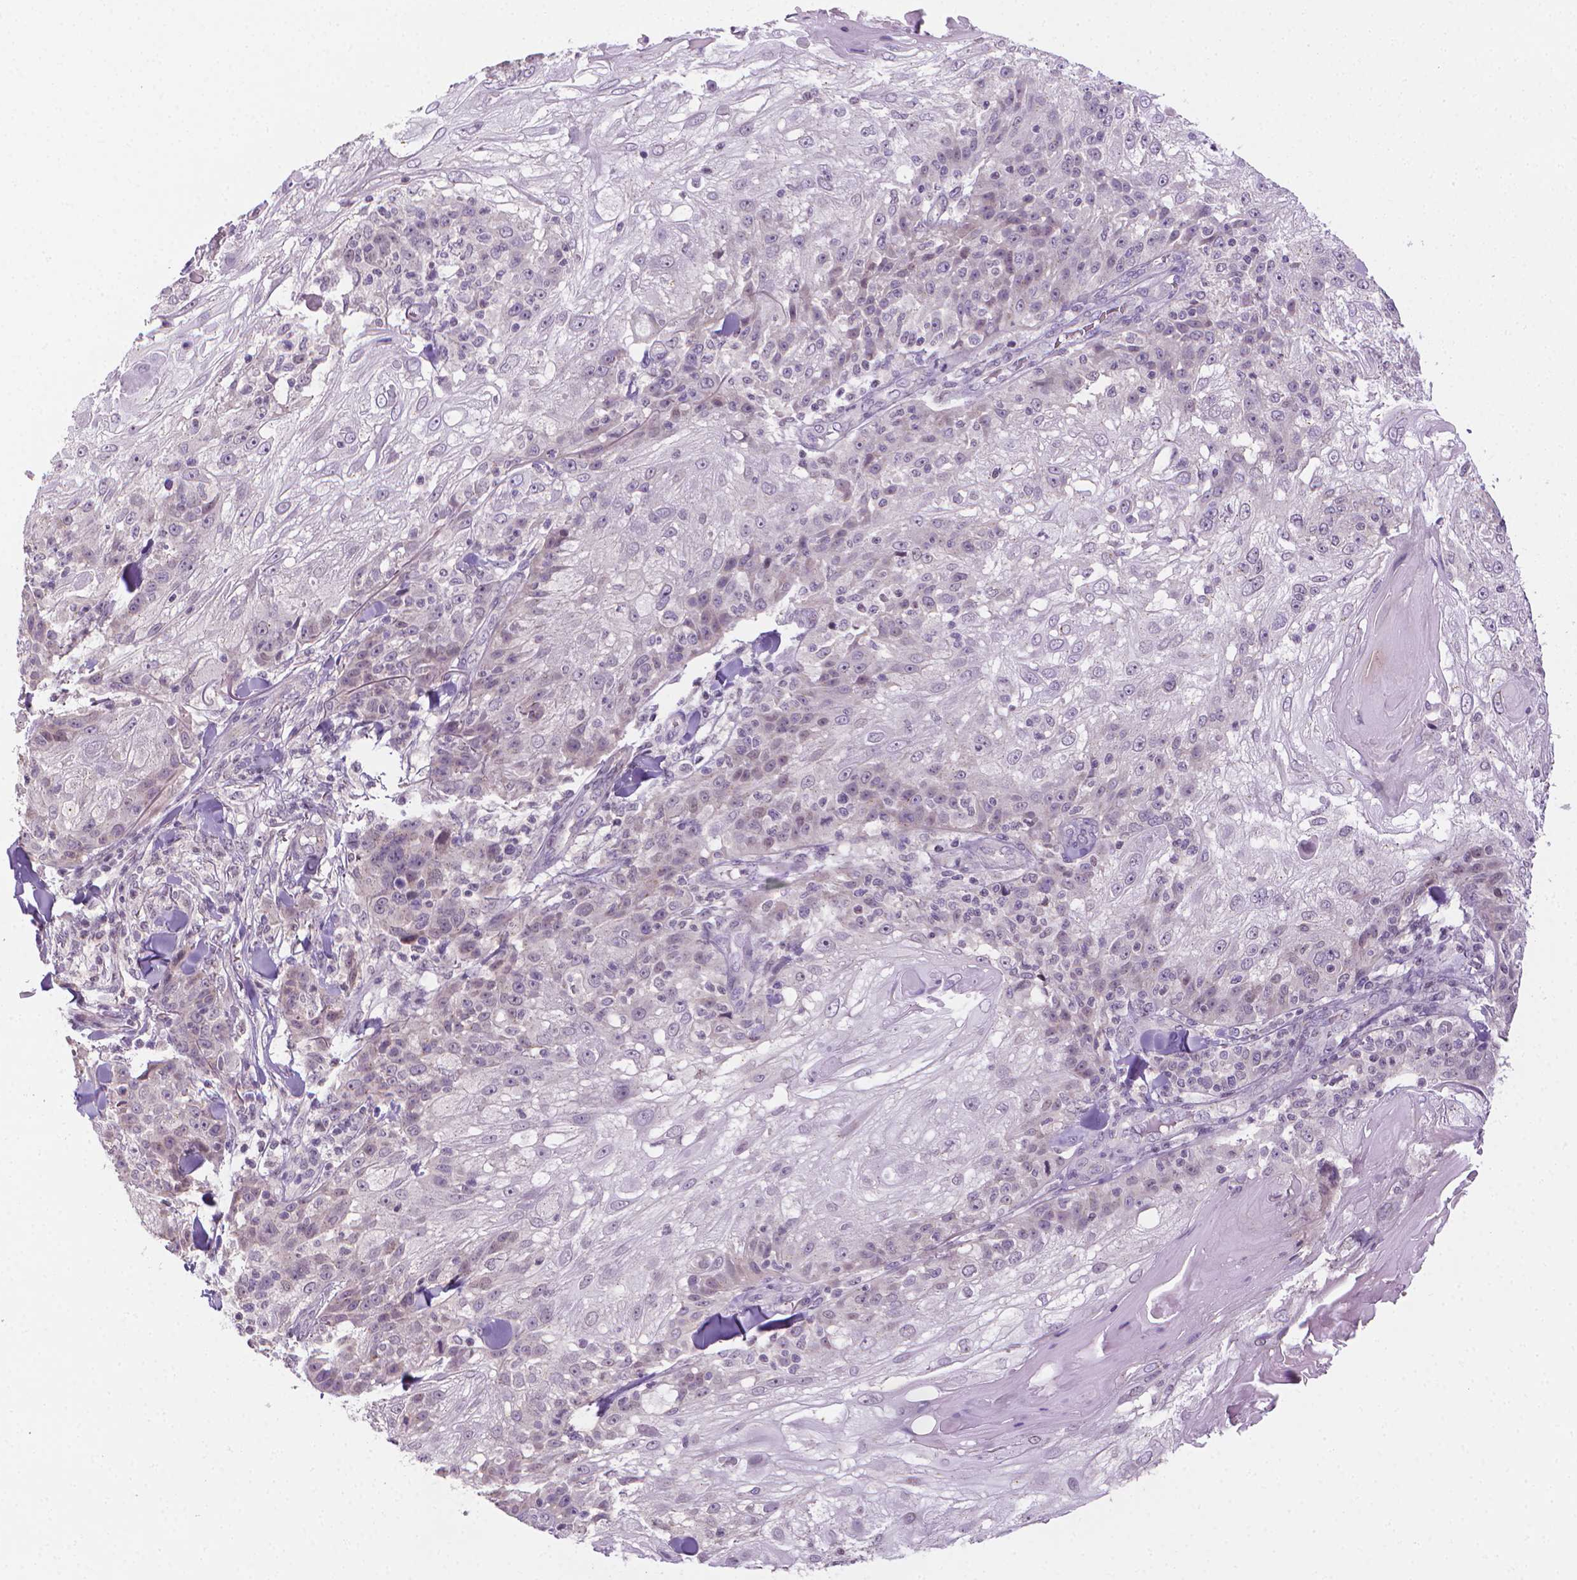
{"staining": {"intensity": "negative", "quantity": "none", "location": "none"}, "tissue": "skin cancer", "cell_type": "Tumor cells", "image_type": "cancer", "snomed": [{"axis": "morphology", "description": "Normal tissue, NOS"}, {"axis": "morphology", "description": "Squamous cell carcinoma, NOS"}, {"axis": "topography", "description": "Skin"}], "caption": "Immunohistochemistry histopathology image of neoplastic tissue: human skin cancer (squamous cell carcinoma) stained with DAB (3,3'-diaminobenzidine) demonstrates no significant protein positivity in tumor cells.", "gene": "NCAN", "patient": {"sex": "female", "age": 83}}